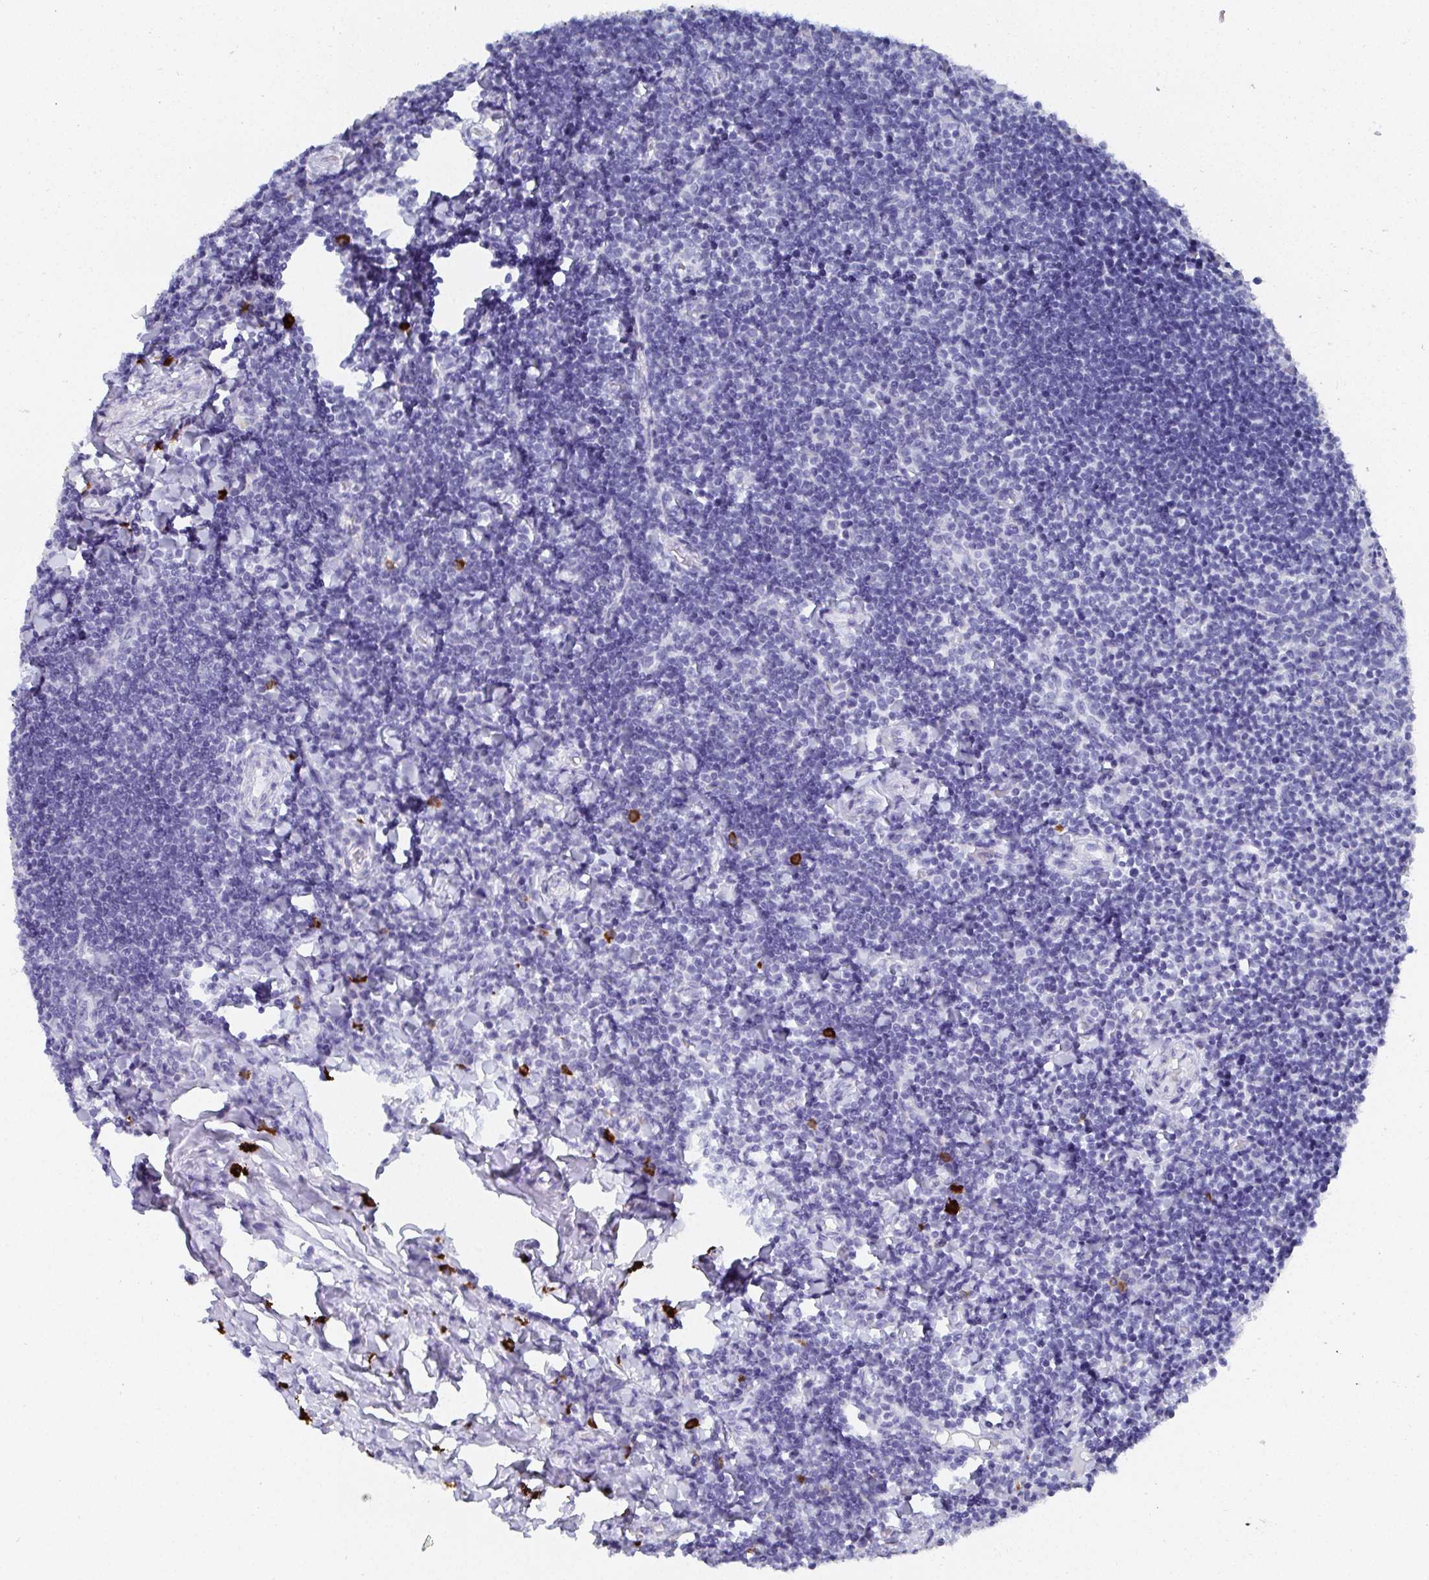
{"staining": {"intensity": "negative", "quantity": "none", "location": "none"}, "tissue": "tonsil", "cell_type": "Germinal center cells", "image_type": "normal", "snomed": [{"axis": "morphology", "description": "Normal tissue, NOS"}, {"axis": "topography", "description": "Tonsil"}], "caption": "Tonsil was stained to show a protein in brown. There is no significant expression in germinal center cells. (IHC, brightfield microscopy, high magnification).", "gene": "GRIA1", "patient": {"sex": "female", "age": 10}}